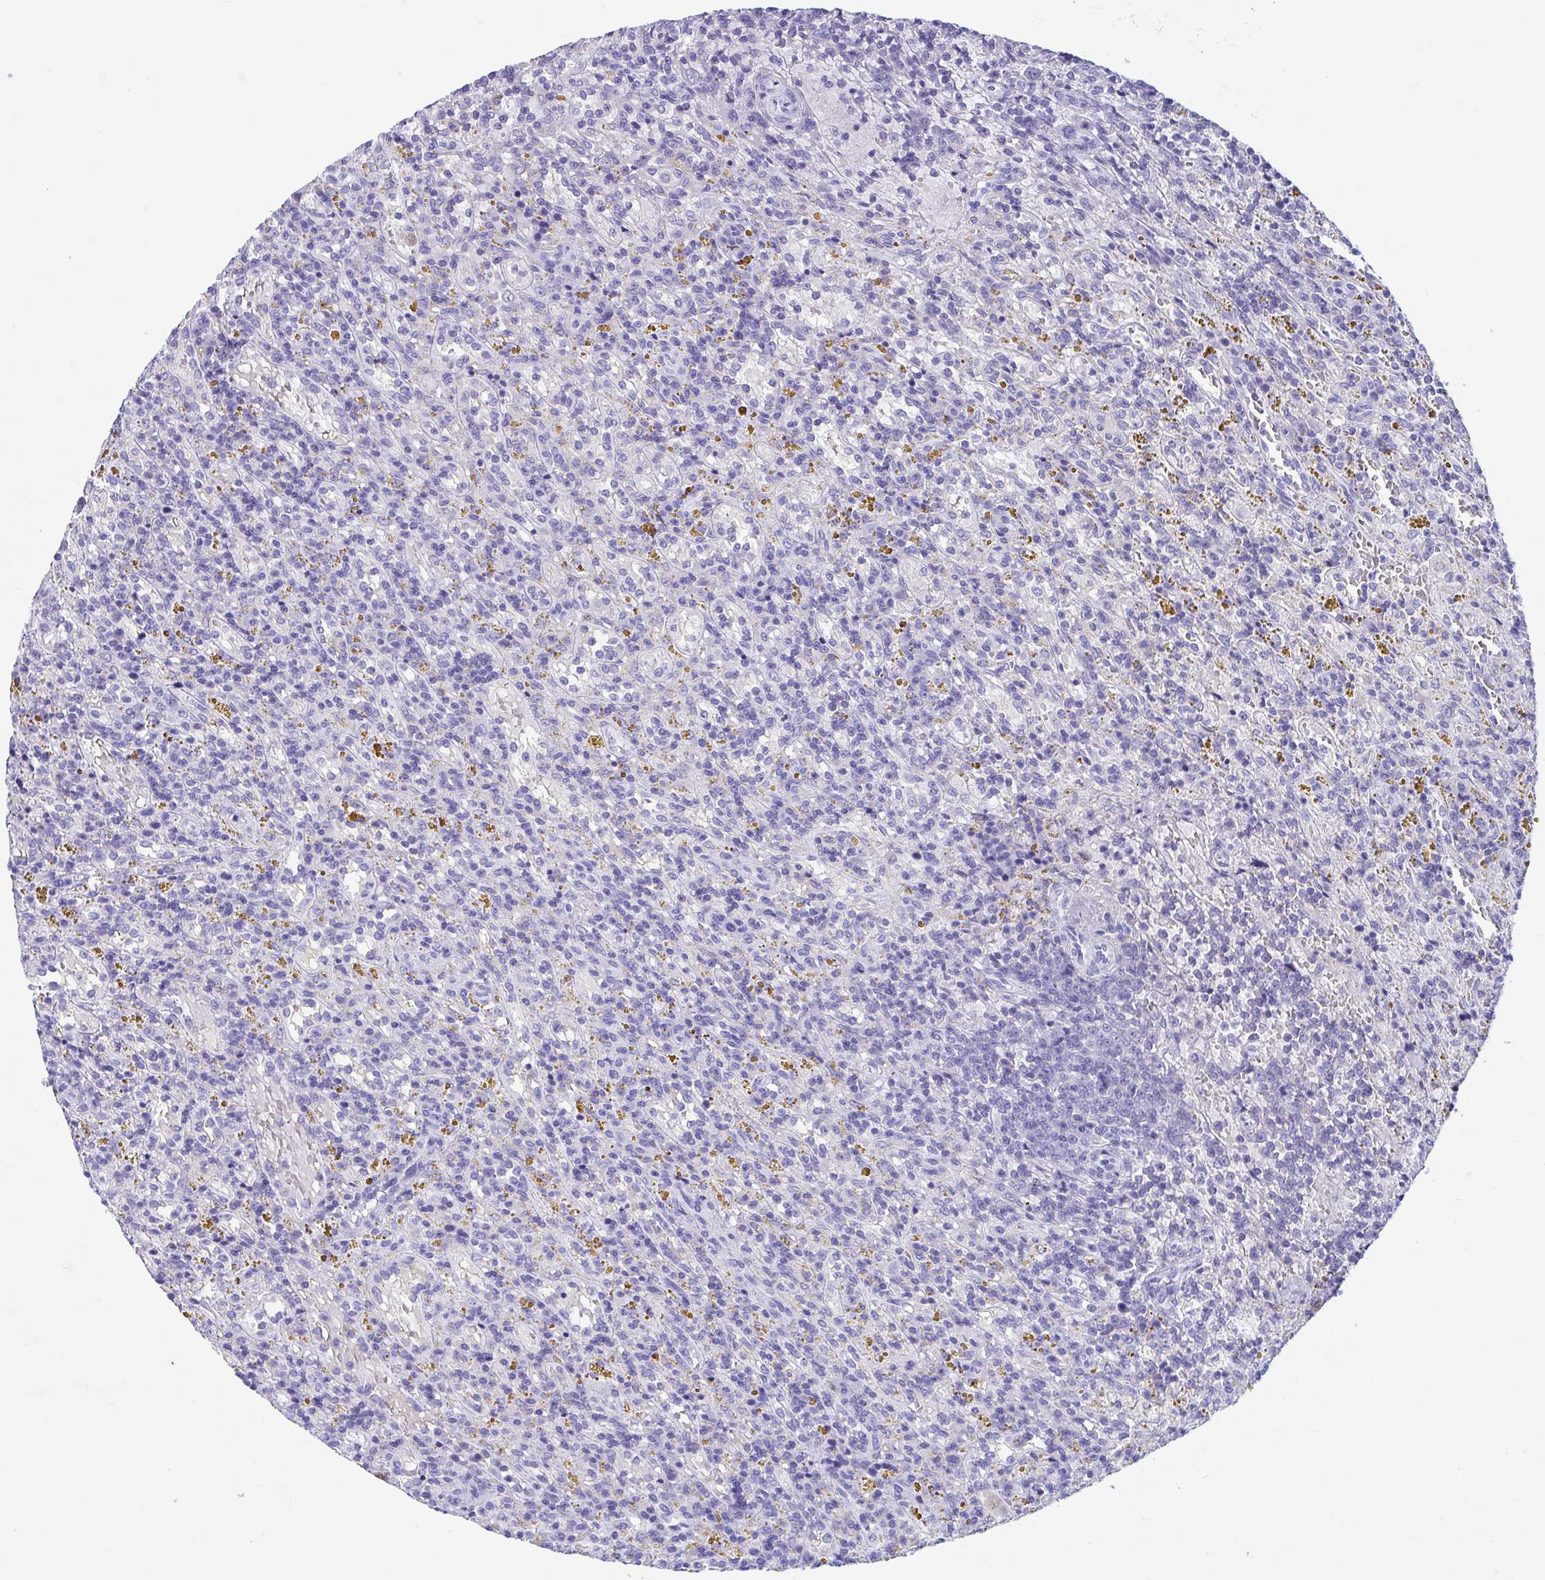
{"staining": {"intensity": "negative", "quantity": "none", "location": "none"}, "tissue": "lymphoma", "cell_type": "Tumor cells", "image_type": "cancer", "snomed": [{"axis": "morphology", "description": "Malignant lymphoma, non-Hodgkin's type, Low grade"}, {"axis": "topography", "description": "Spleen"}], "caption": "There is no significant positivity in tumor cells of malignant lymphoma, non-Hodgkin's type (low-grade). (DAB IHC, high magnification).", "gene": "TMEM35A", "patient": {"sex": "female", "age": 65}}